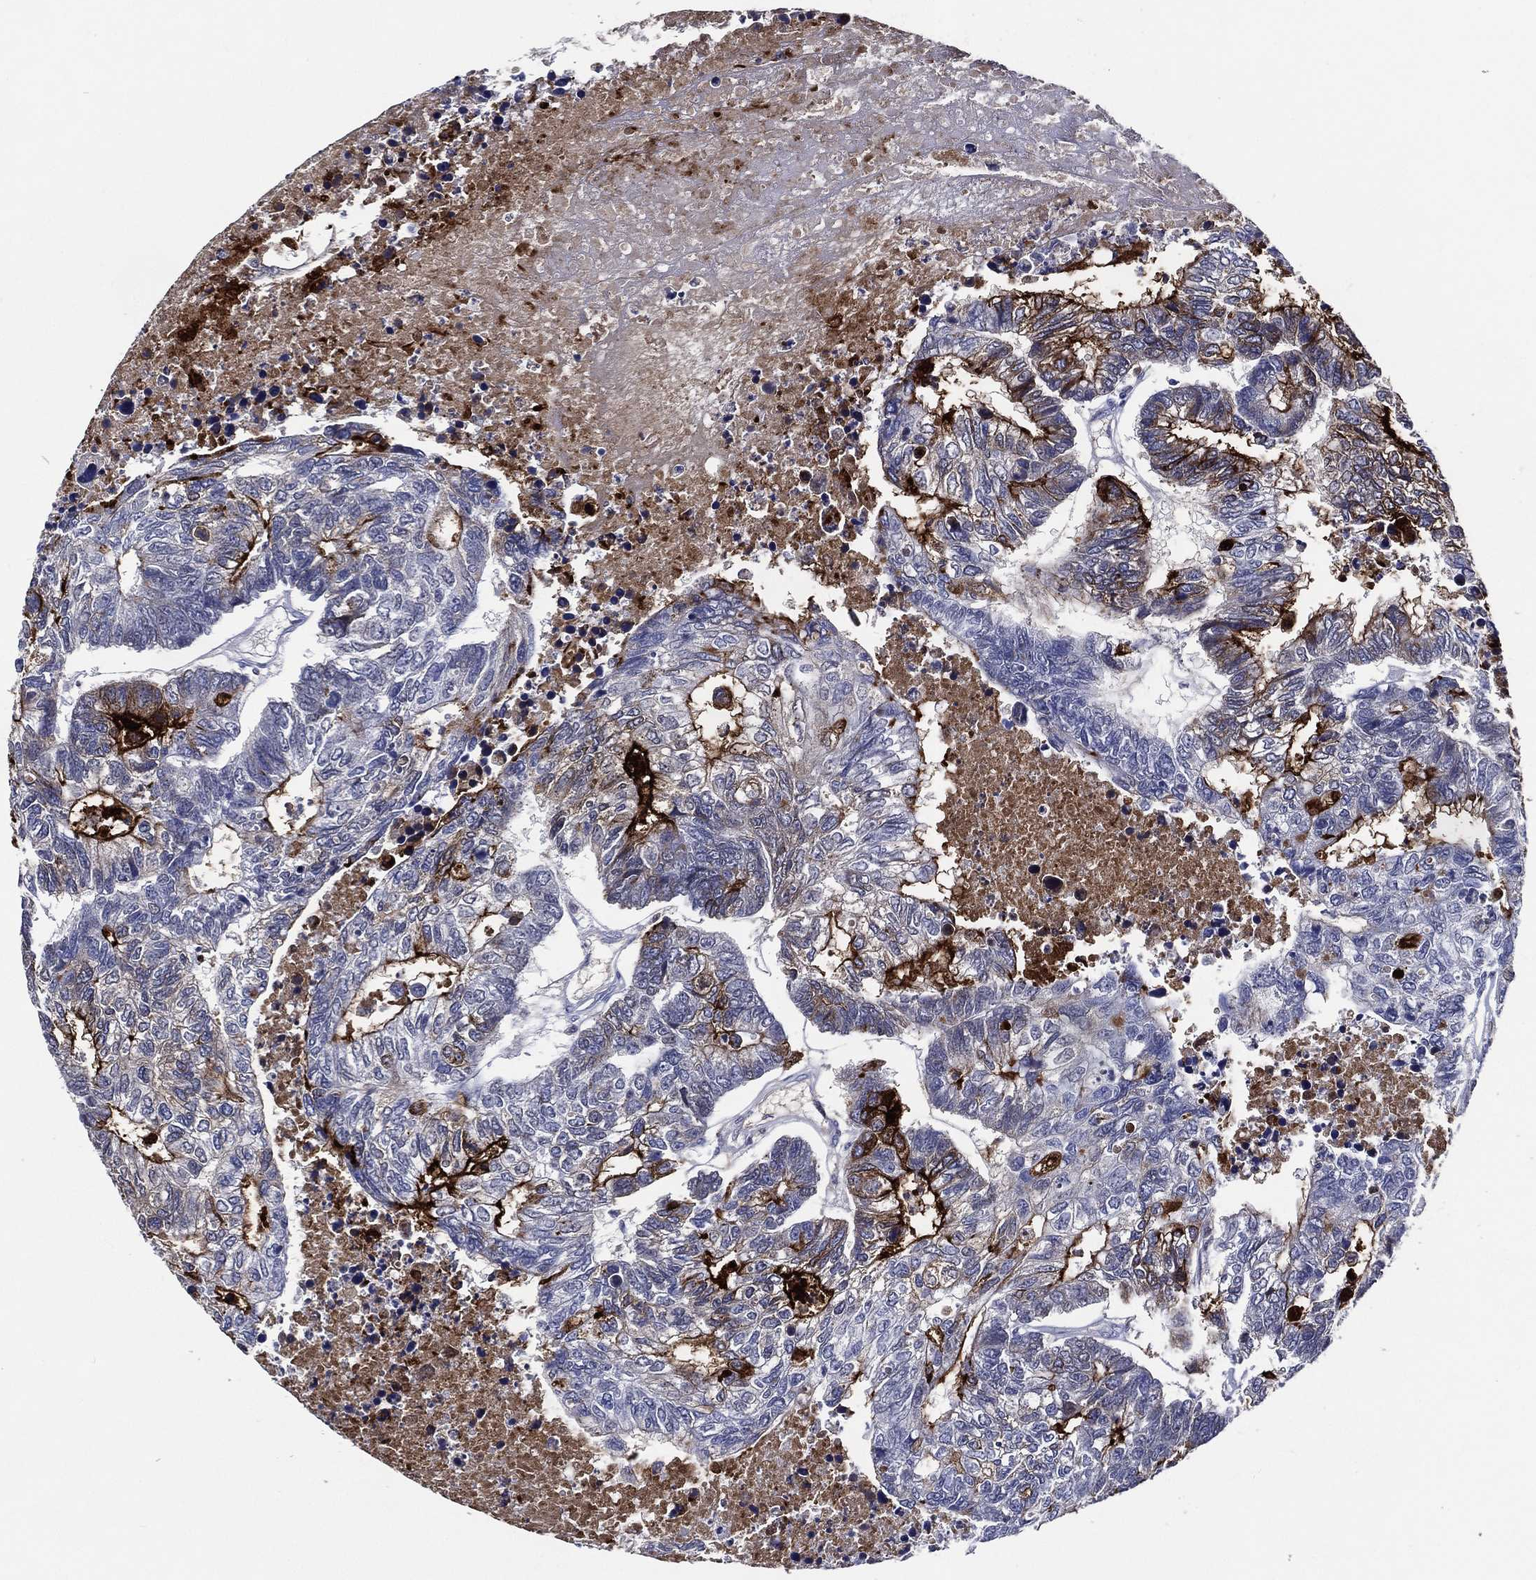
{"staining": {"intensity": "strong", "quantity": "<25%", "location": "cytoplasmic/membranous"}, "tissue": "colorectal cancer", "cell_type": "Tumor cells", "image_type": "cancer", "snomed": [{"axis": "morphology", "description": "Adenocarcinoma, NOS"}, {"axis": "topography", "description": "Colon"}], "caption": "IHC (DAB) staining of adenocarcinoma (colorectal) exhibits strong cytoplasmic/membranous protein expression in approximately <25% of tumor cells.", "gene": "ACE2", "patient": {"sex": "female", "age": 48}}